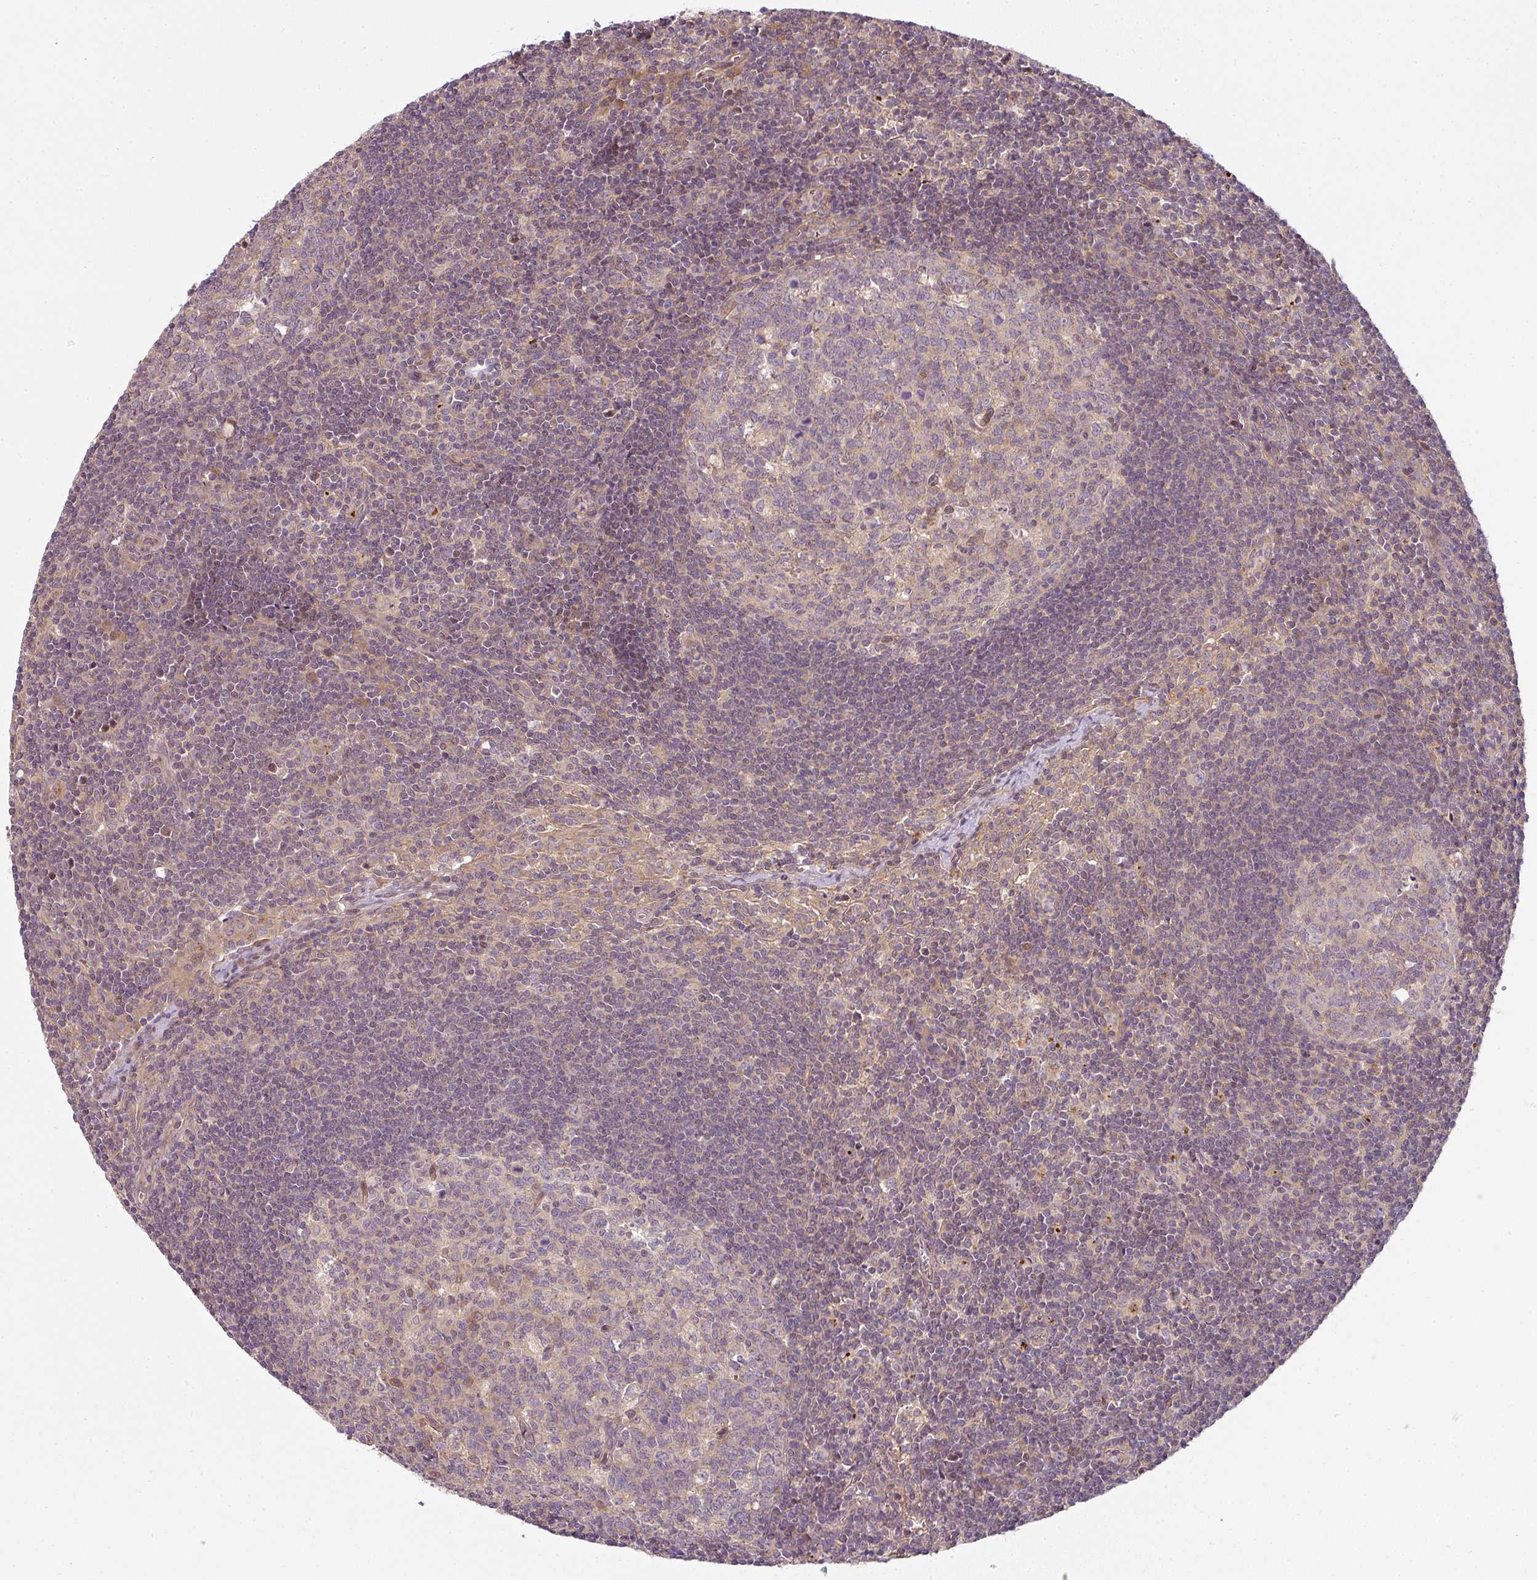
{"staining": {"intensity": "weak", "quantity": "<25%", "location": "cytoplasmic/membranous"}, "tissue": "lymph node", "cell_type": "Germinal center cells", "image_type": "normal", "snomed": [{"axis": "morphology", "description": "Normal tissue, NOS"}, {"axis": "topography", "description": "Lymph node"}], "caption": "DAB immunohistochemical staining of benign human lymph node shows no significant expression in germinal center cells. Nuclei are stained in blue.", "gene": "RNF31", "patient": {"sex": "female", "age": 29}}